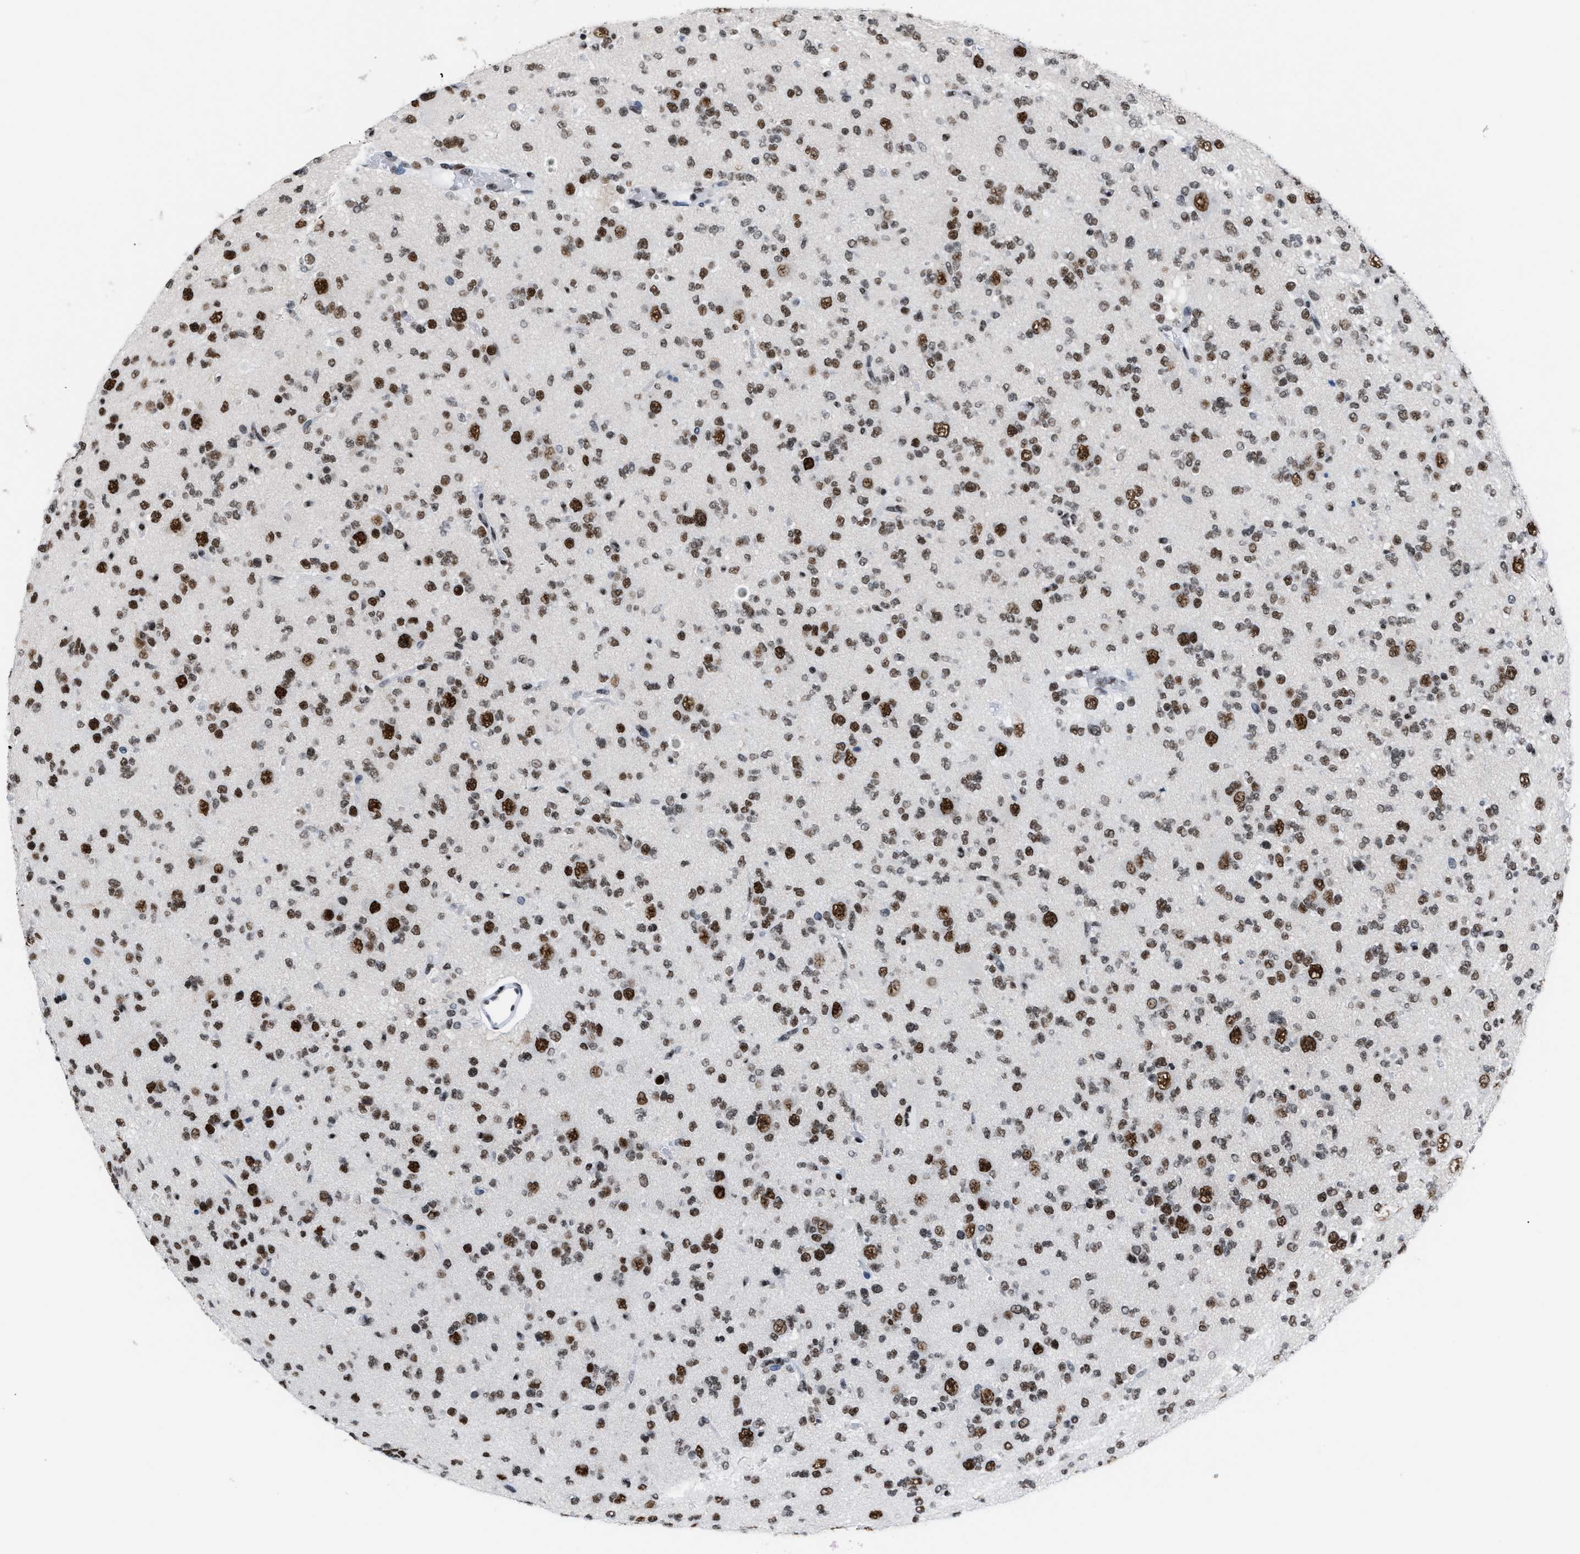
{"staining": {"intensity": "strong", "quantity": ">75%", "location": "nuclear"}, "tissue": "glioma", "cell_type": "Tumor cells", "image_type": "cancer", "snomed": [{"axis": "morphology", "description": "Glioma, malignant, Low grade"}, {"axis": "topography", "description": "Brain"}], "caption": "An immunohistochemistry (IHC) histopathology image of neoplastic tissue is shown. Protein staining in brown shows strong nuclear positivity in malignant glioma (low-grade) within tumor cells. Ihc stains the protein of interest in brown and the nuclei are stained blue.", "gene": "CCAR2", "patient": {"sex": "male", "age": 38}}